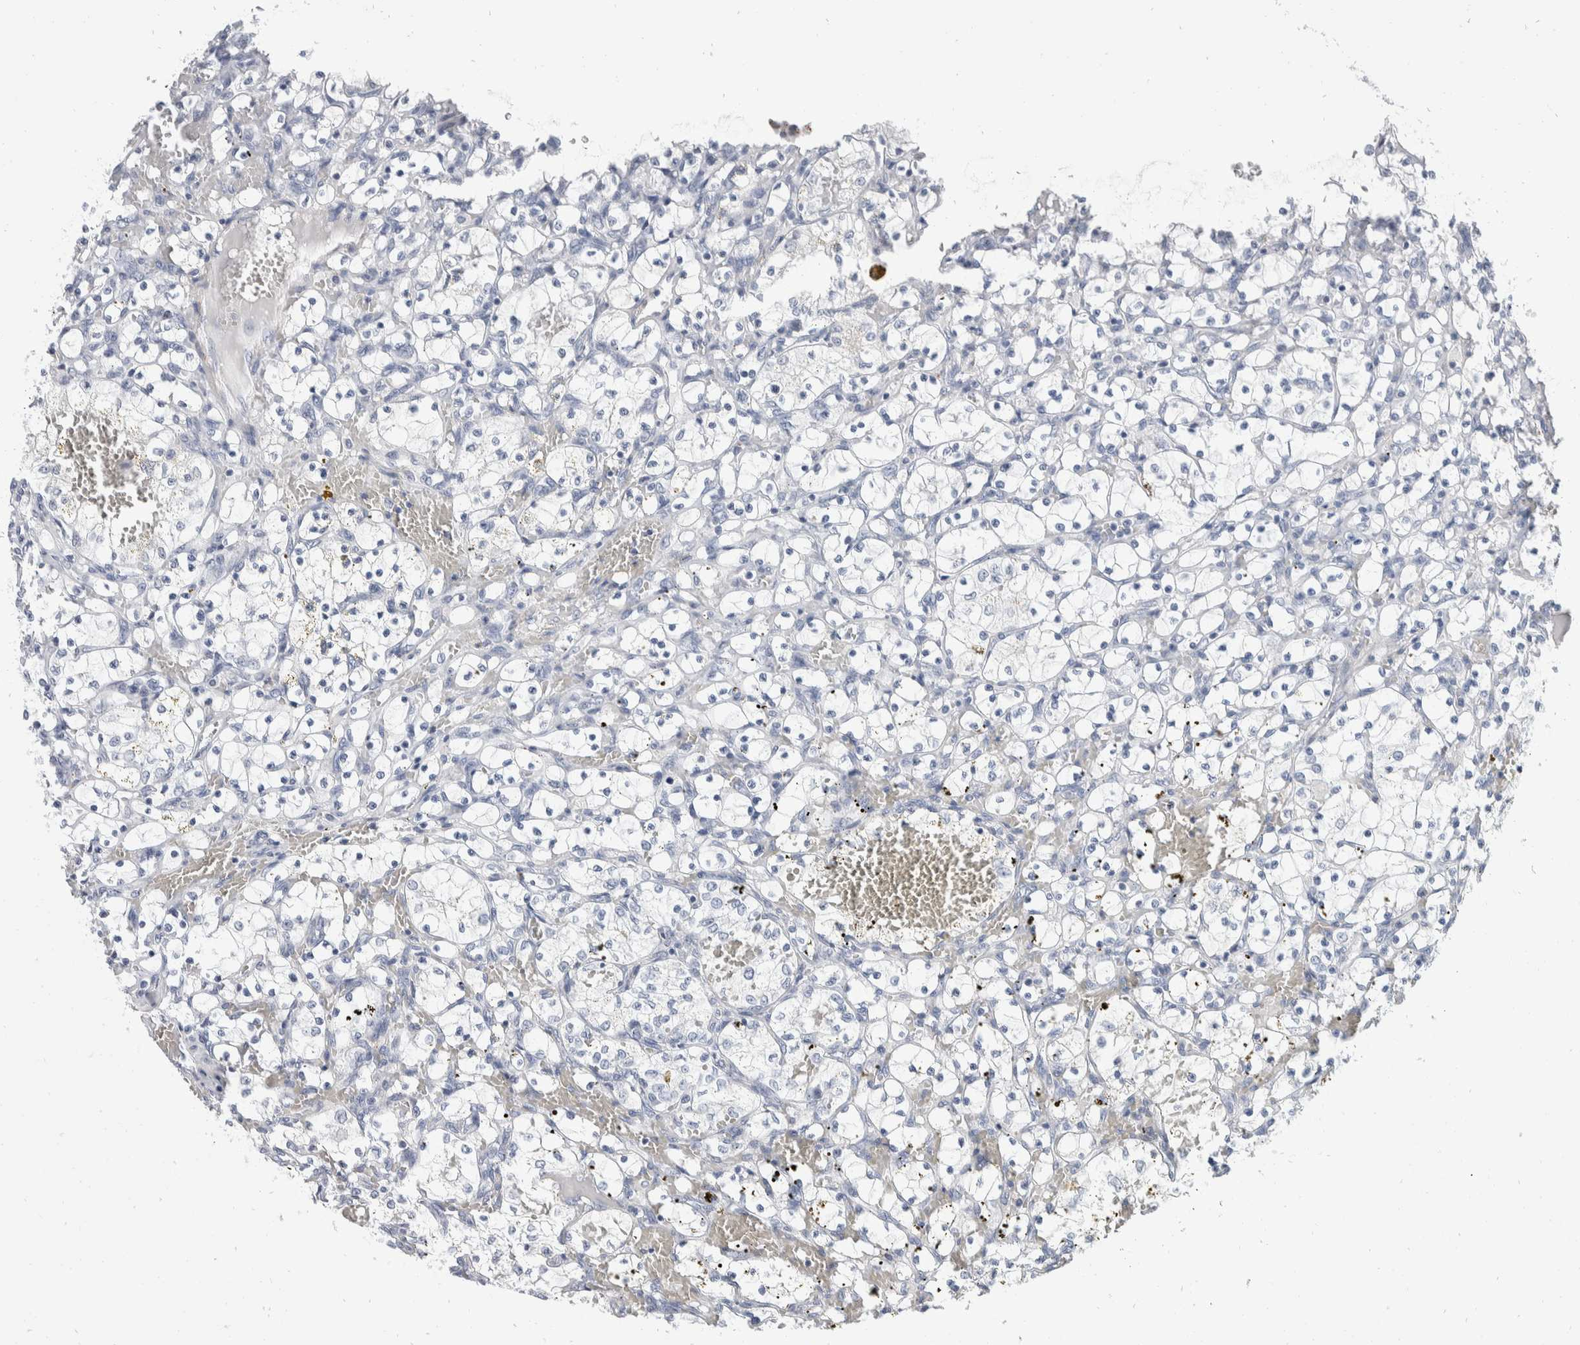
{"staining": {"intensity": "negative", "quantity": "none", "location": "none"}, "tissue": "renal cancer", "cell_type": "Tumor cells", "image_type": "cancer", "snomed": [{"axis": "morphology", "description": "Adenocarcinoma, NOS"}, {"axis": "topography", "description": "Kidney"}], "caption": "Tumor cells are negative for protein expression in human renal cancer (adenocarcinoma).", "gene": "CATSPERD", "patient": {"sex": "female", "age": 69}}